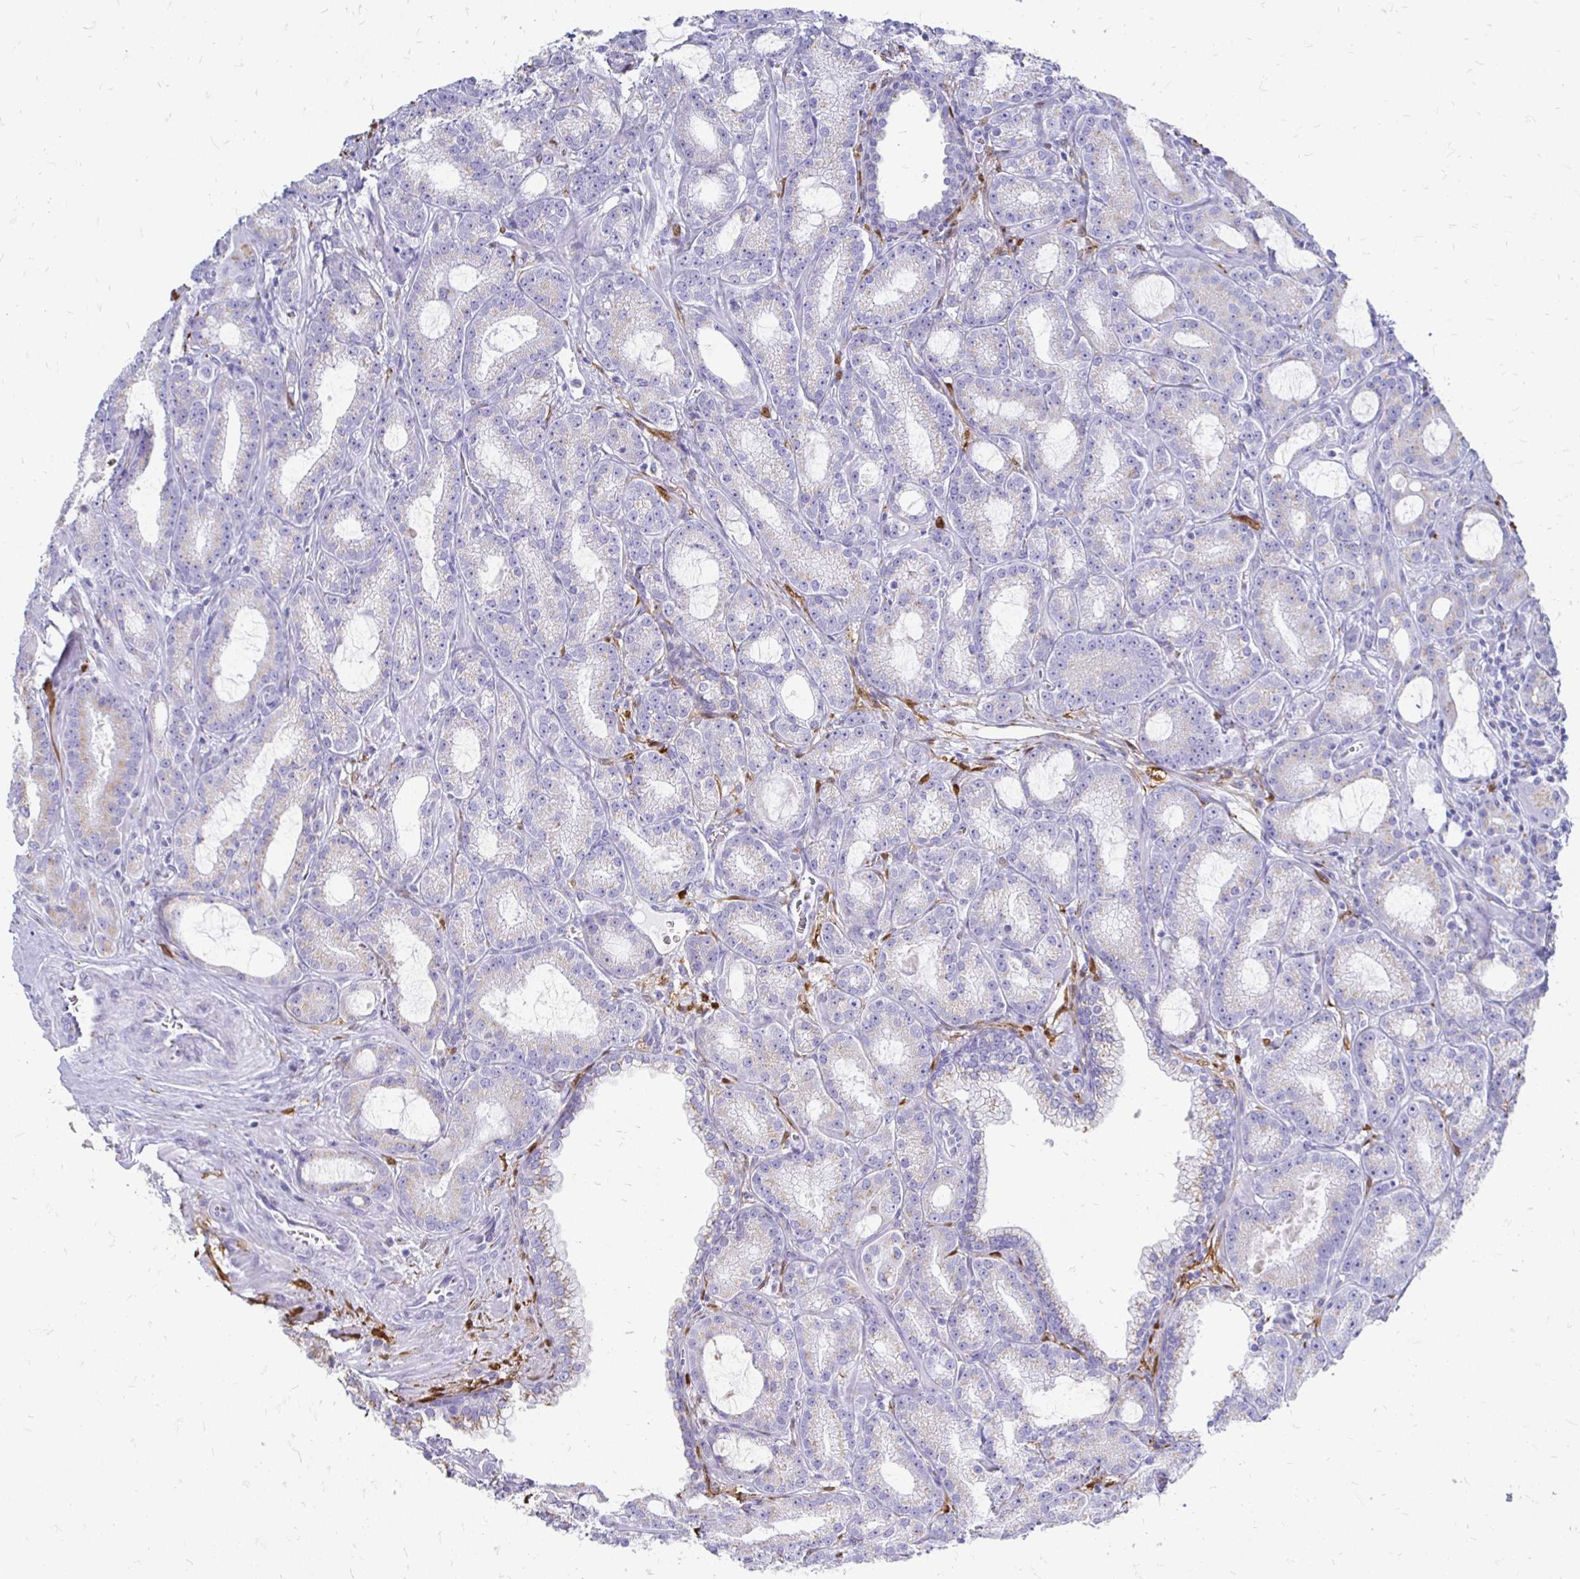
{"staining": {"intensity": "negative", "quantity": "none", "location": "none"}, "tissue": "prostate cancer", "cell_type": "Tumor cells", "image_type": "cancer", "snomed": [{"axis": "morphology", "description": "Adenocarcinoma, High grade"}, {"axis": "topography", "description": "Prostate"}], "caption": "There is no significant expression in tumor cells of prostate cancer. (DAB (3,3'-diaminobenzidine) IHC with hematoxylin counter stain).", "gene": "PAGE4", "patient": {"sex": "male", "age": 65}}